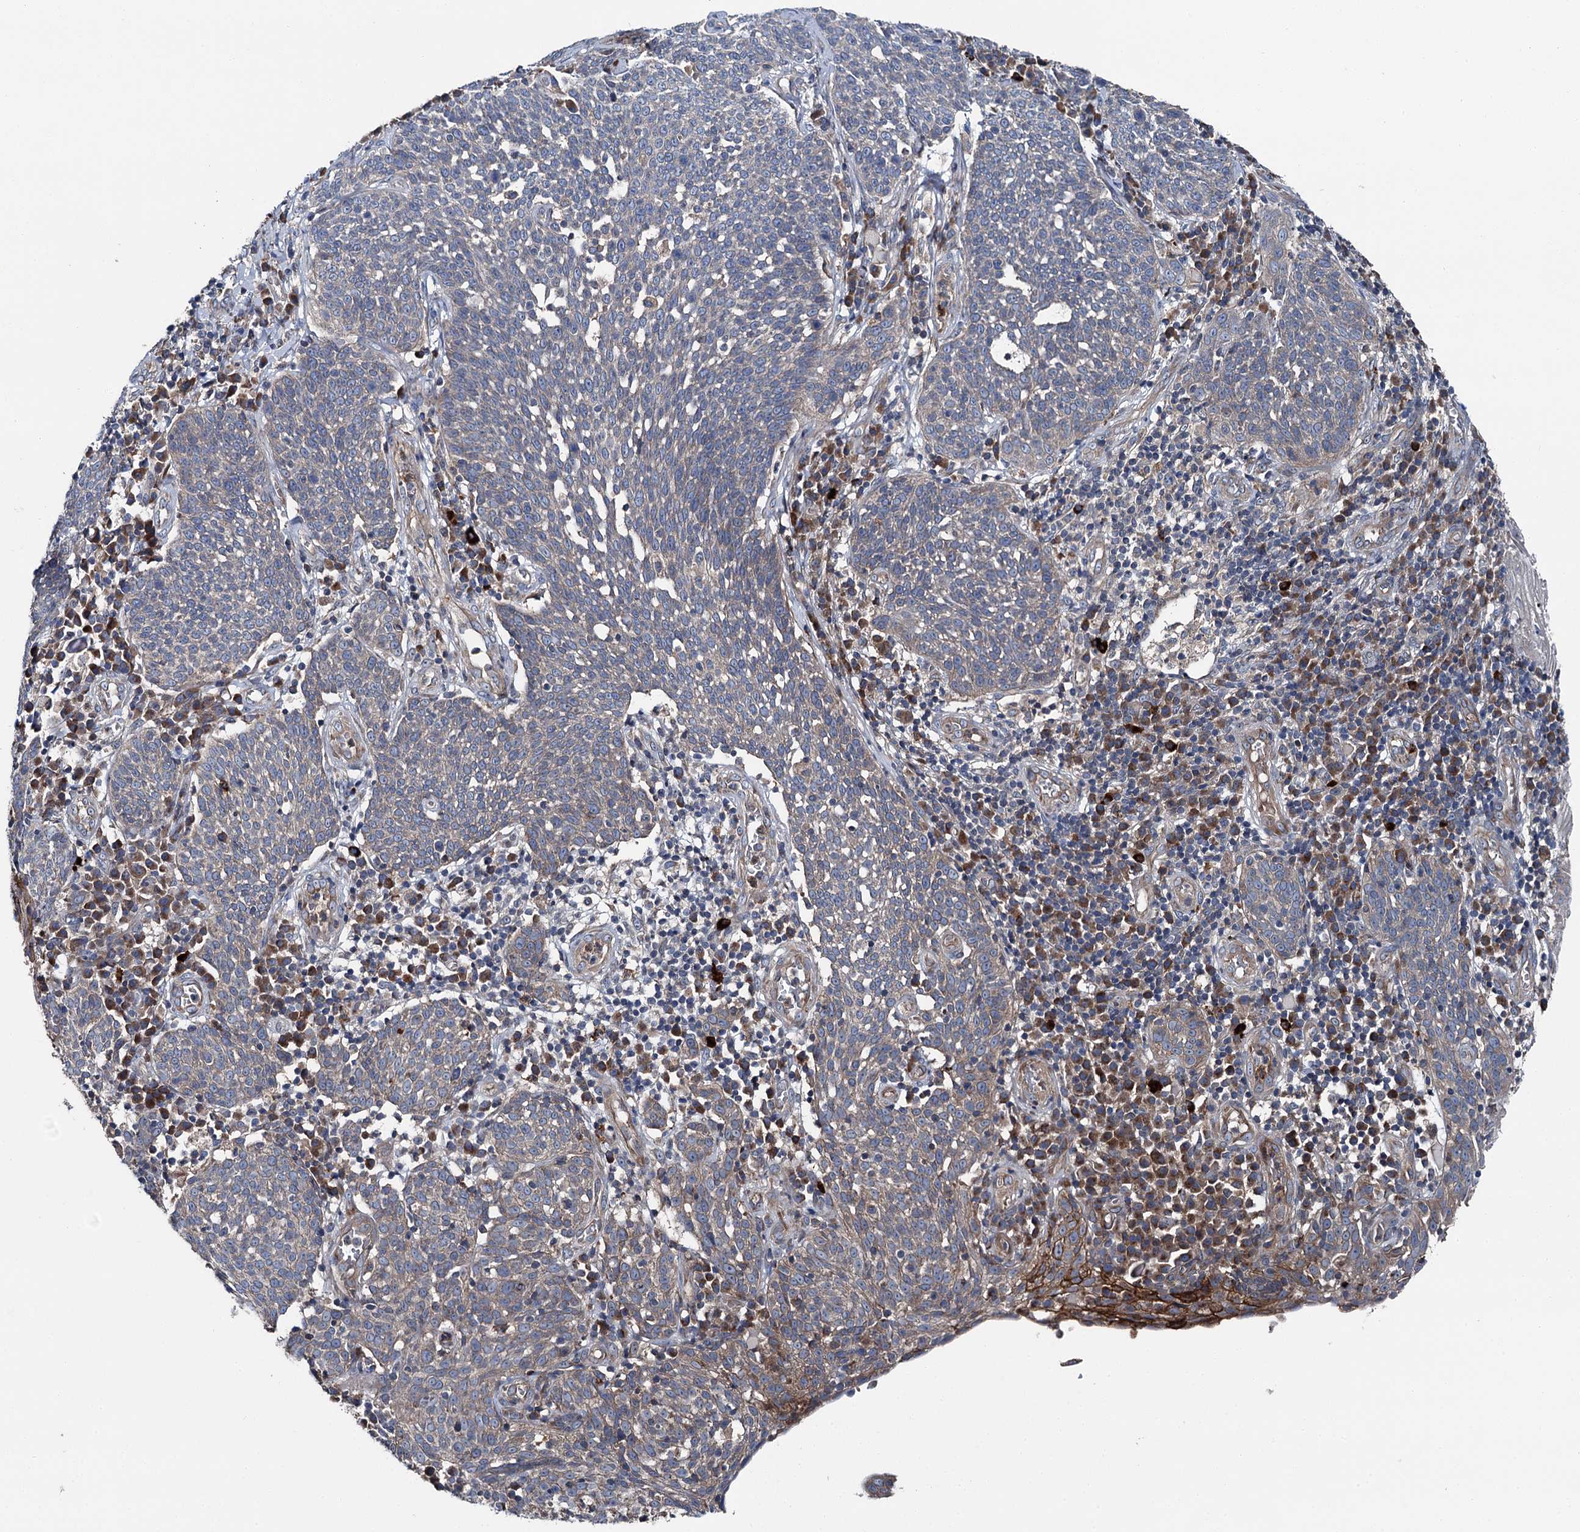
{"staining": {"intensity": "weak", "quantity": "<25%", "location": "cytoplasmic/membranous"}, "tissue": "cervical cancer", "cell_type": "Tumor cells", "image_type": "cancer", "snomed": [{"axis": "morphology", "description": "Squamous cell carcinoma, NOS"}, {"axis": "topography", "description": "Cervix"}], "caption": "This is an immunohistochemistry (IHC) micrograph of human cervical squamous cell carcinoma. There is no expression in tumor cells.", "gene": "SLC22A25", "patient": {"sex": "female", "age": 34}}